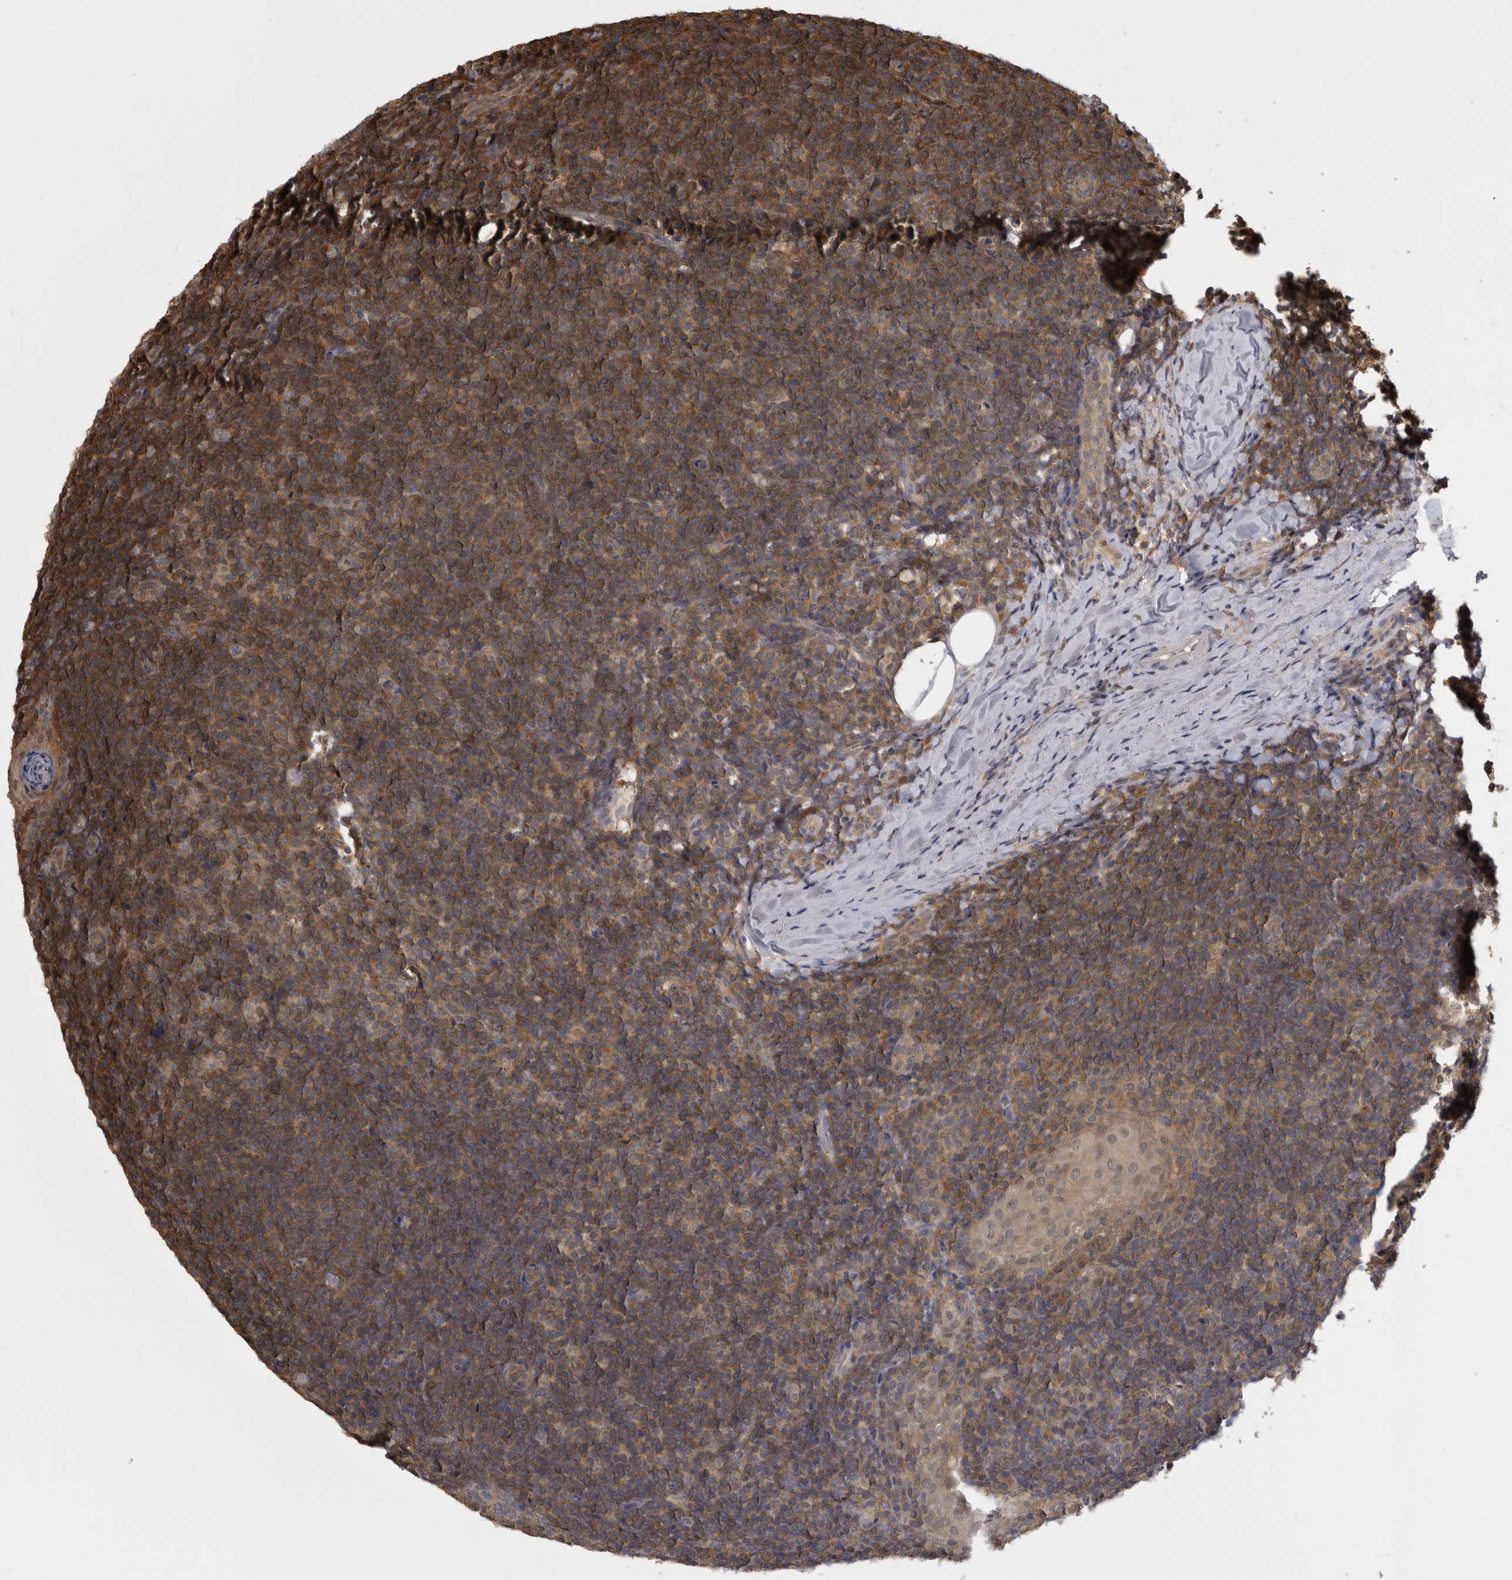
{"staining": {"intensity": "weak", "quantity": ">75%", "location": "cytoplasmic/membranous"}, "tissue": "tonsil", "cell_type": "Germinal center cells", "image_type": "normal", "snomed": [{"axis": "morphology", "description": "Normal tissue, NOS"}, {"axis": "topography", "description": "Tonsil"}], "caption": "Immunohistochemical staining of normal human tonsil reveals weak cytoplasmic/membranous protein expression in approximately >75% of germinal center cells.", "gene": "APRT", "patient": {"sex": "male", "age": 37}}